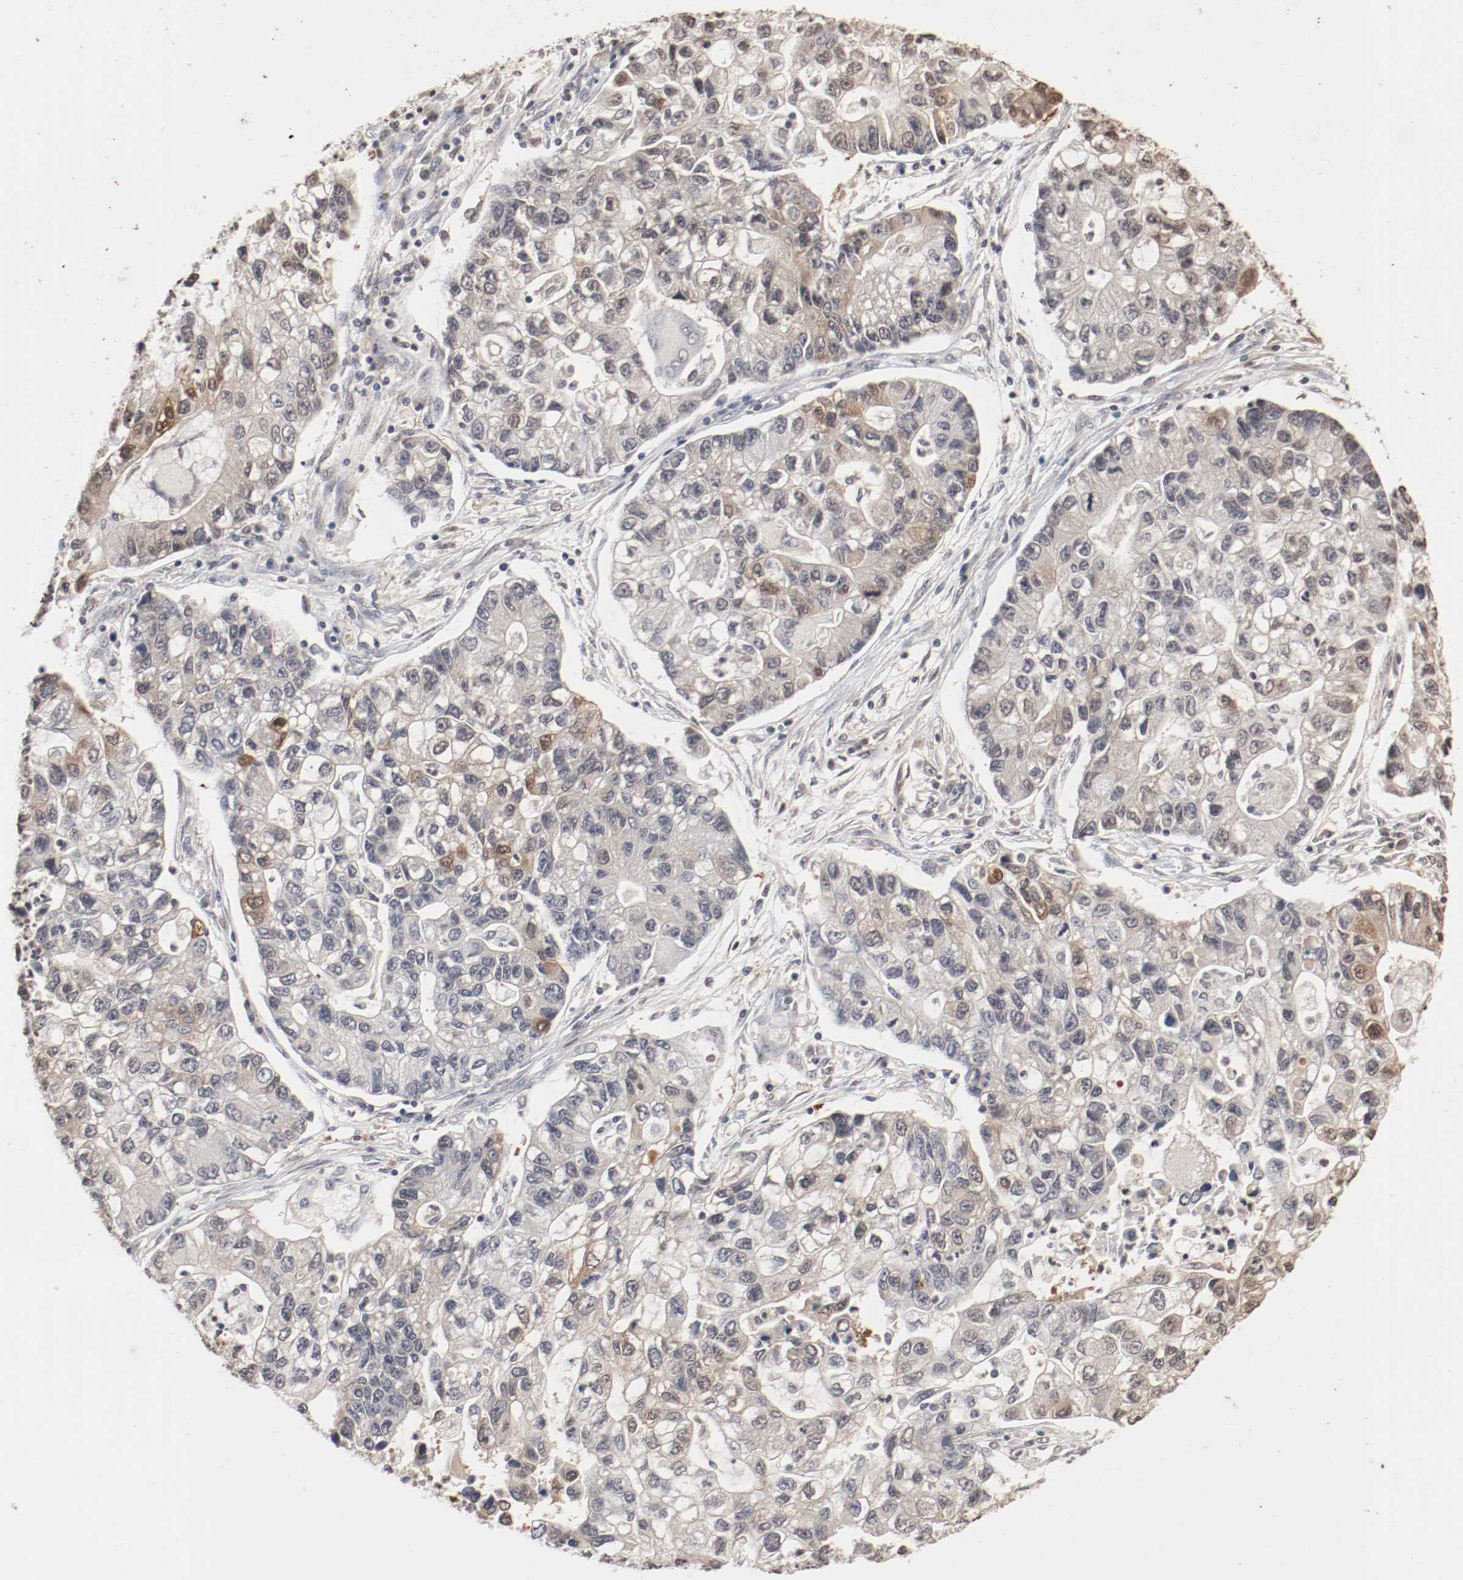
{"staining": {"intensity": "moderate", "quantity": "25%-75%", "location": "cytoplasmic/membranous,nuclear"}, "tissue": "lung cancer", "cell_type": "Tumor cells", "image_type": "cancer", "snomed": [{"axis": "morphology", "description": "Adenocarcinoma, NOS"}, {"axis": "topography", "description": "Lung"}], "caption": "Protein analysis of adenocarcinoma (lung) tissue reveals moderate cytoplasmic/membranous and nuclear expression in about 25%-75% of tumor cells. Using DAB (brown) and hematoxylin (blue) stains, captured at high magnification using brightfield microscopy.", "gene": "WASL", "patient": {"sex": "female", "age": 51}}